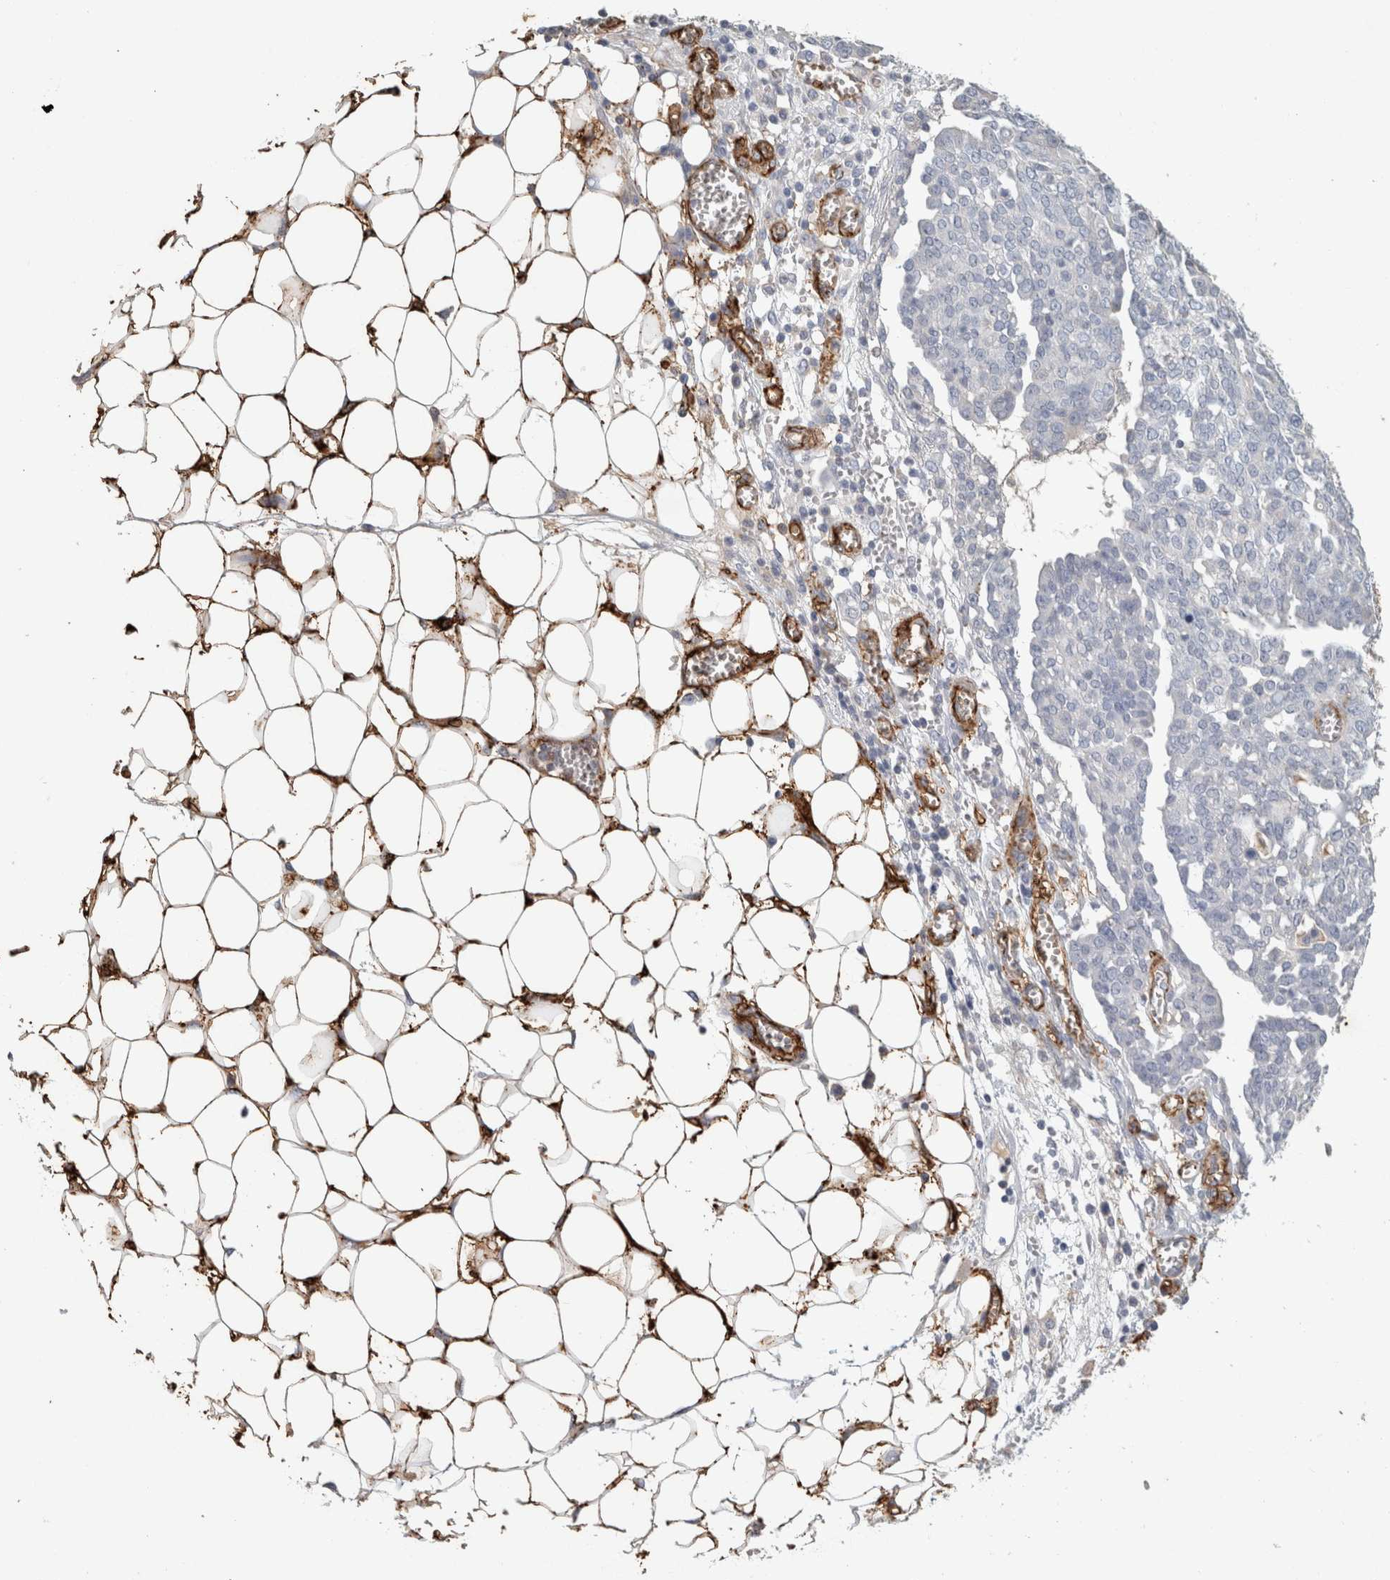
{"staining": {"intensity": "negative", "quantity": "none", "location": "none"}, "tissue": "ovarian cancer", "cell_type": "Tumor cells", "image_type": "cancer", "snomed": [{"axis": "morphology", "description": "Cystadenocarcinoma, serous, NOS"}, {"axis": "topography", "description": "Soft tissue"}, {"axis": "topography", "description": "Ovary"}], "caption": "Protein analysis of ovarian cancer demonstrates no significant expression in tumor cells. (DAB immunohistochemistry (IHC) visualized using brightfield microscopy, high magnification).", "gene": "CD36", "patient": {"sex": "female", "age": 57}}